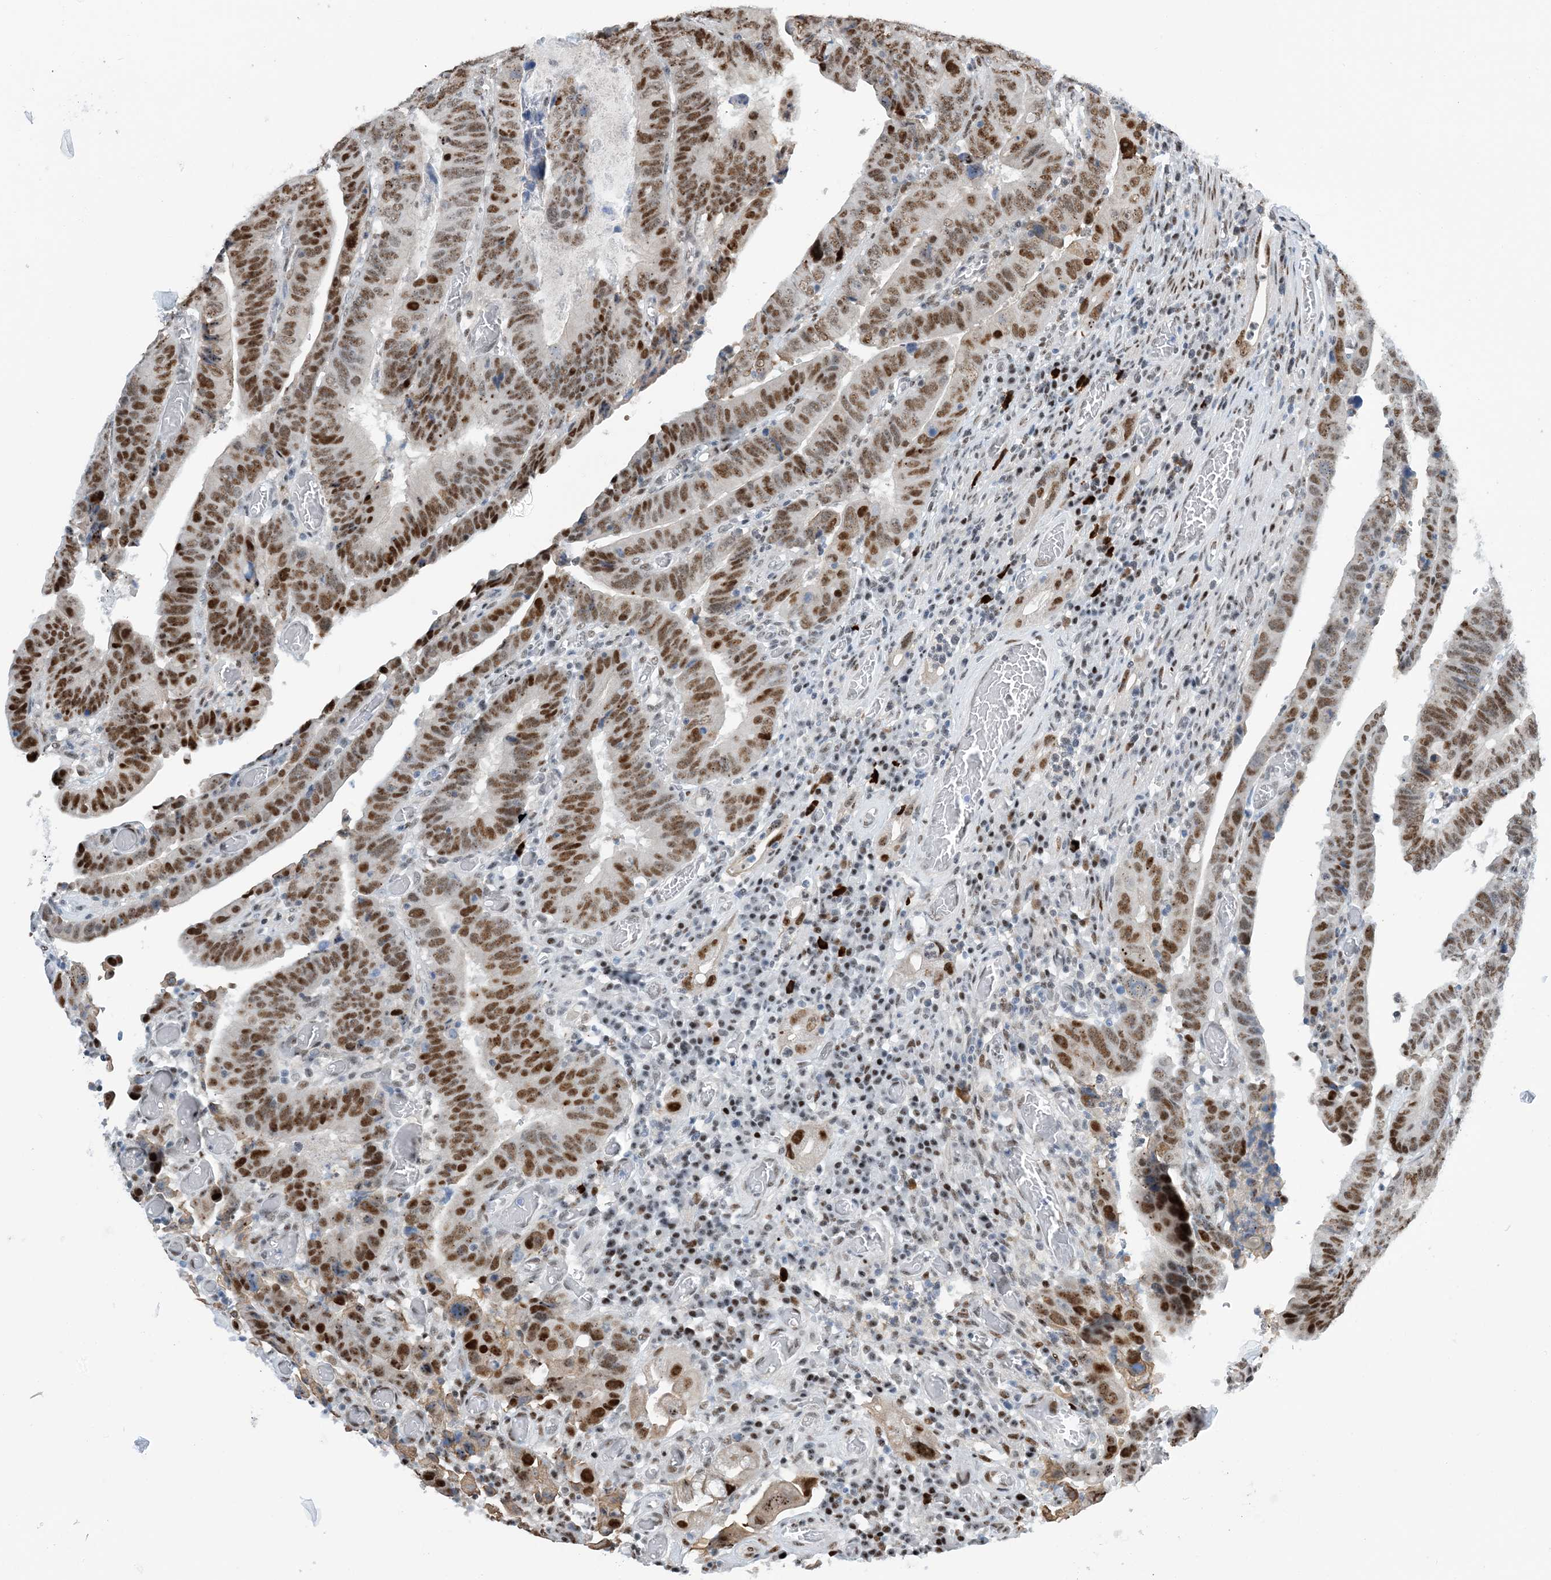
{"staining": {"intensity": "moderate", "quantity": ">75%", "location": "nuclear"}, "tissue": "colorectal cancer", "cell_type": "Tumor cells", "image_type": "cancer", "snomed": [{"axis": "morphology", "description": "Normal tissue, NOS"}, {"axis": "morphology", "description": "Adenocarcinoma, NOS"}, {"axis": "topography", "description": "Rectum"}], "caption": "Tumor cells exhibit moderate nuclear expression in approximately >75% of cells in colorectal adenocarcinoma. (Stains: DAB in brown, nuclei in blue, Microscopy: brightfield microscopy at high magnification).", "gene": "HEMK1", "patient": {"sex": "female", "age": 65}}